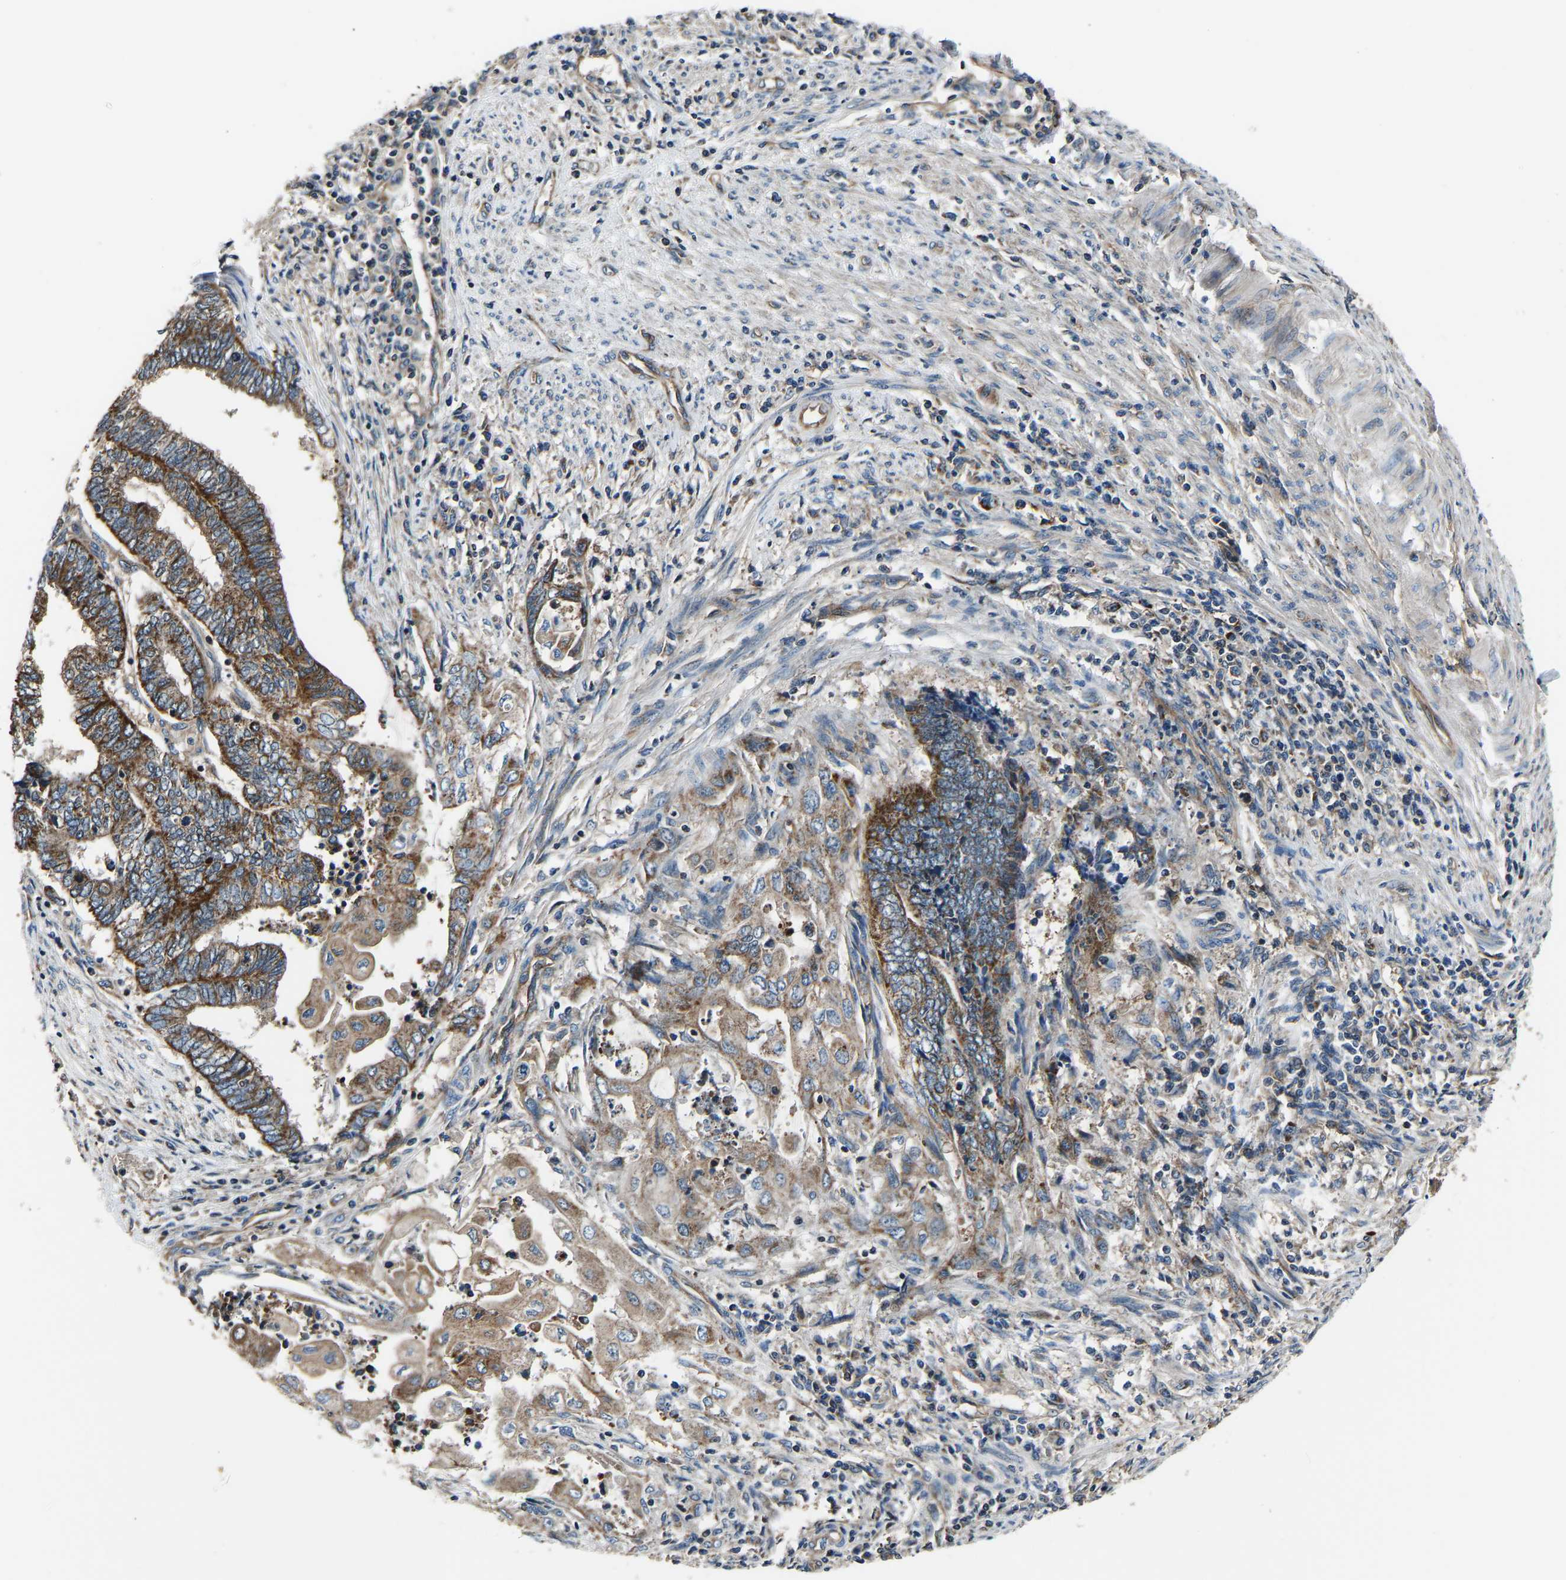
{"staining": {"intensity": "strong", "quantity": ">75%", "location": "cytoplasmic/membranous"}, "tissue": "endometrial cancer", "cell_type": "Tumor cells", "image_type": "cancer", "snomed": [{"axis": "morphology", "description": "Adenocarcinoma, NOS"}, {"axis": "topography", "description": "Uterus"}, {"axis": "topography", "description": "Endometrium"}], "caption": "A micrograph of endometrial adenocarcinoma stained for a protein displays strong cytoplasmic/membranous brown staining in tumor cells.", "gene": "GGCT", "patient": {"sex": "female", "age": 70}}